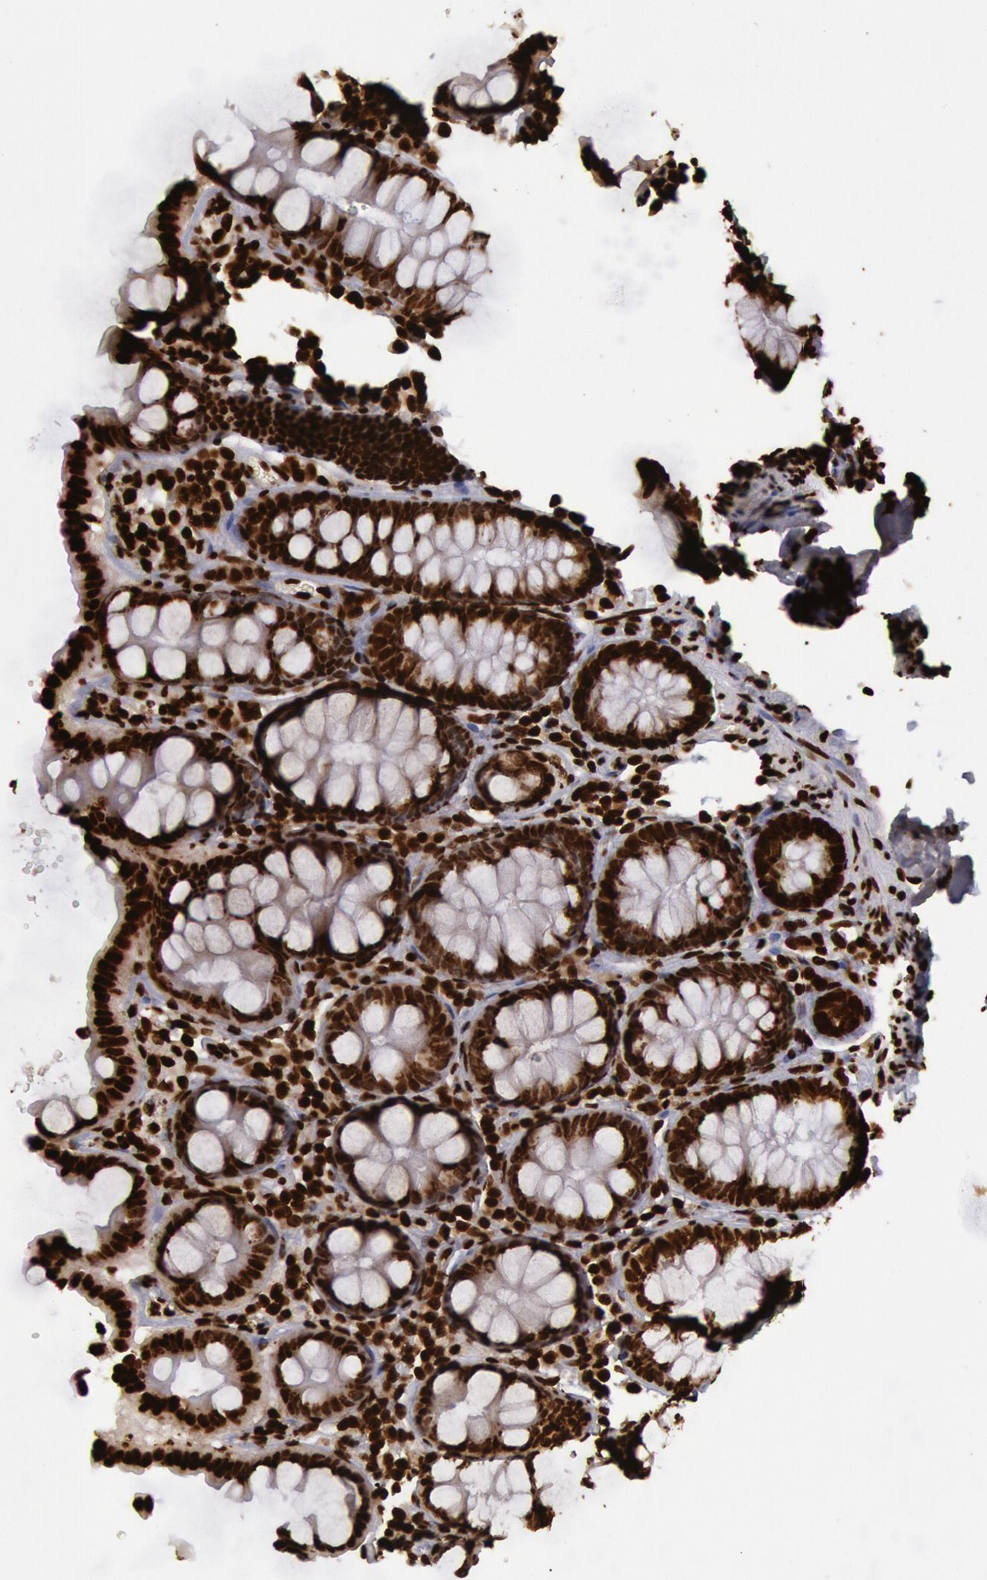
{"staining": {"intensity": "strong", "quantity": ">75%", "location": "nuclear"}, "tissue": "colon", "cell_type": "Glandular cells", "image_type": "normal", "snomed": [{"axis": "morphology", "description": "Normal tissue, NOS"}, {"axis": "topography", "description": "Colon"}], "caption": "A brown stain shows strong nuclear staining of a protein in glandular cells of benign colon.", "gene": "H3", "patient": {"sex": "female", "age": 61}}